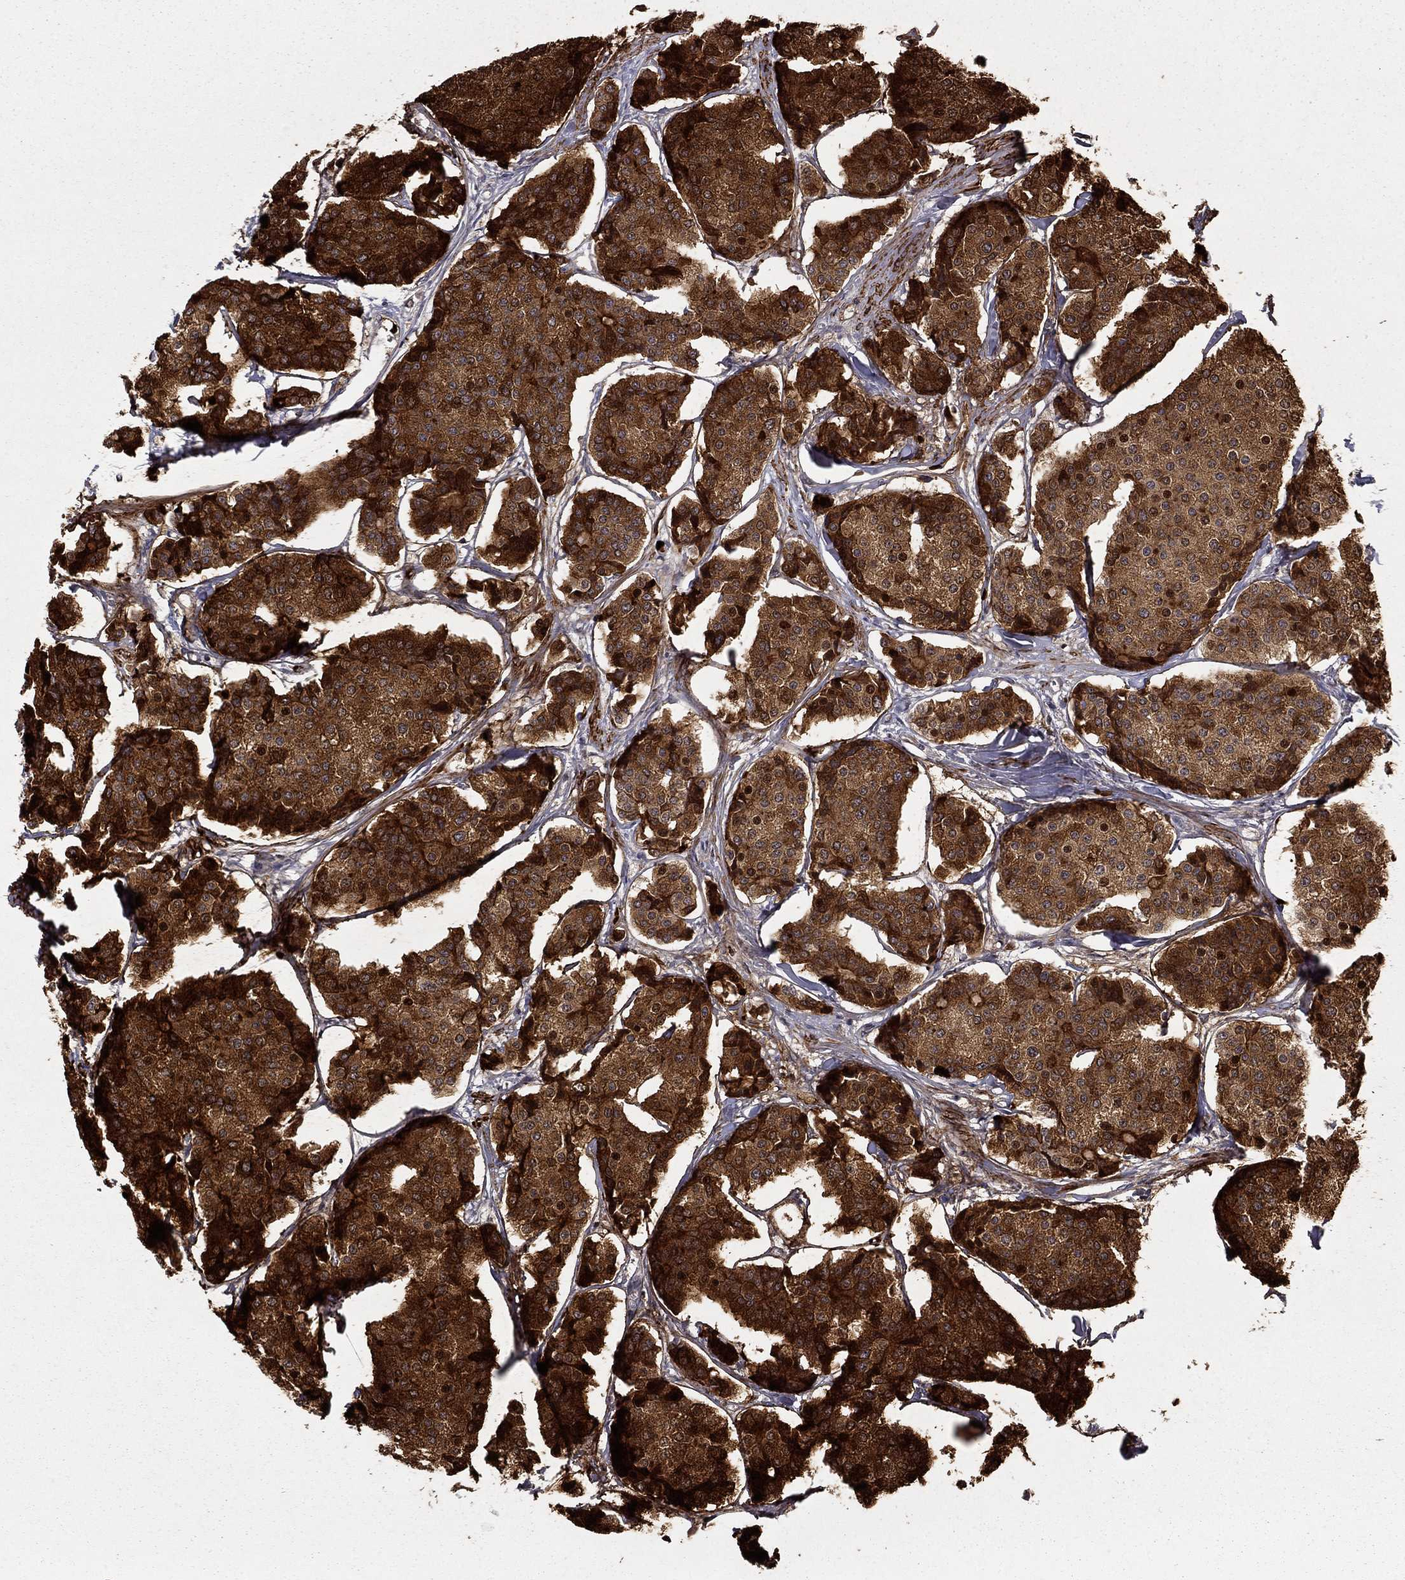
{"staining": {"intensity": "strong", "quantity": ">75%", "location": "cytoplasmic/membranous"}, "tissue": "carcinoid", "cell_type": "Tumor cells", "image_type": "cancer", "snomed": [{"axis": "morphology", "description": "Carcinoid, malignant, NOS"}, {"axis": "topography", "description": "Small intestine"}], "caption": "High-magnification brightfield microscopy of malignant carcinoid stained with DAB (brown) and counterstained with hematoxylin (blue). tumor cells exhibit strong cytoplasmic/membranous staining is present in about>75% of cells.", "gene": "KRBA1", "patient": {"sex": "female", "age": 65}}